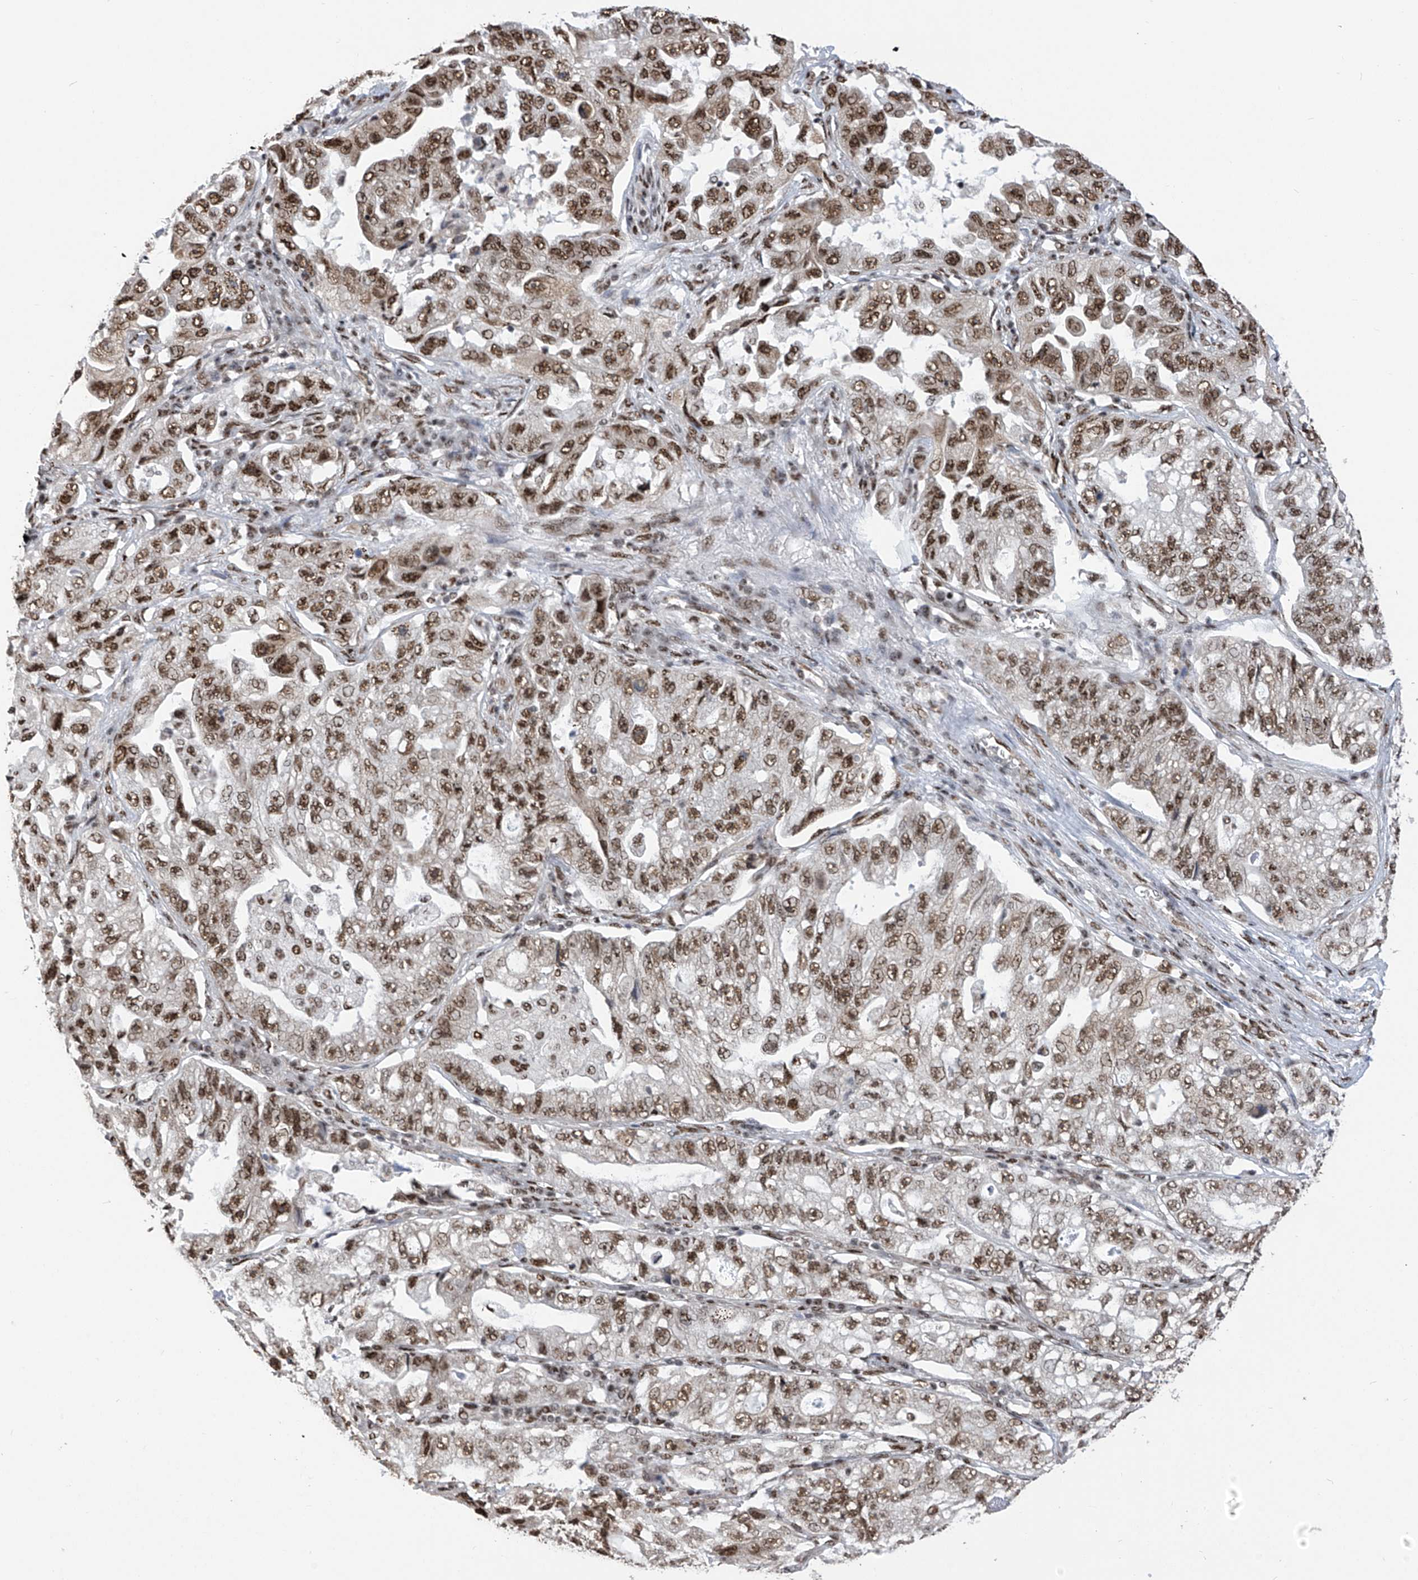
{"staining": {"intensity": "moderate", "quantity": ">75%", "location": "nuclear"}, "tissue": "lung cancer", "cell_type": "Tumor cells", "image_type": "cancer", "snomed": [{"axis": "morphology", "description": "Adenocarcinoma, NOS"}, {"axis": "topography", "description": "Lung"}], "caption": "Lung adenocarcinoma tissue shows moderate nuclear positivity in about >75% of tumor cells, visualized by immunohistochemistry.", "gene": "APLF", "patient": {"sex": "female", "age": 51}}